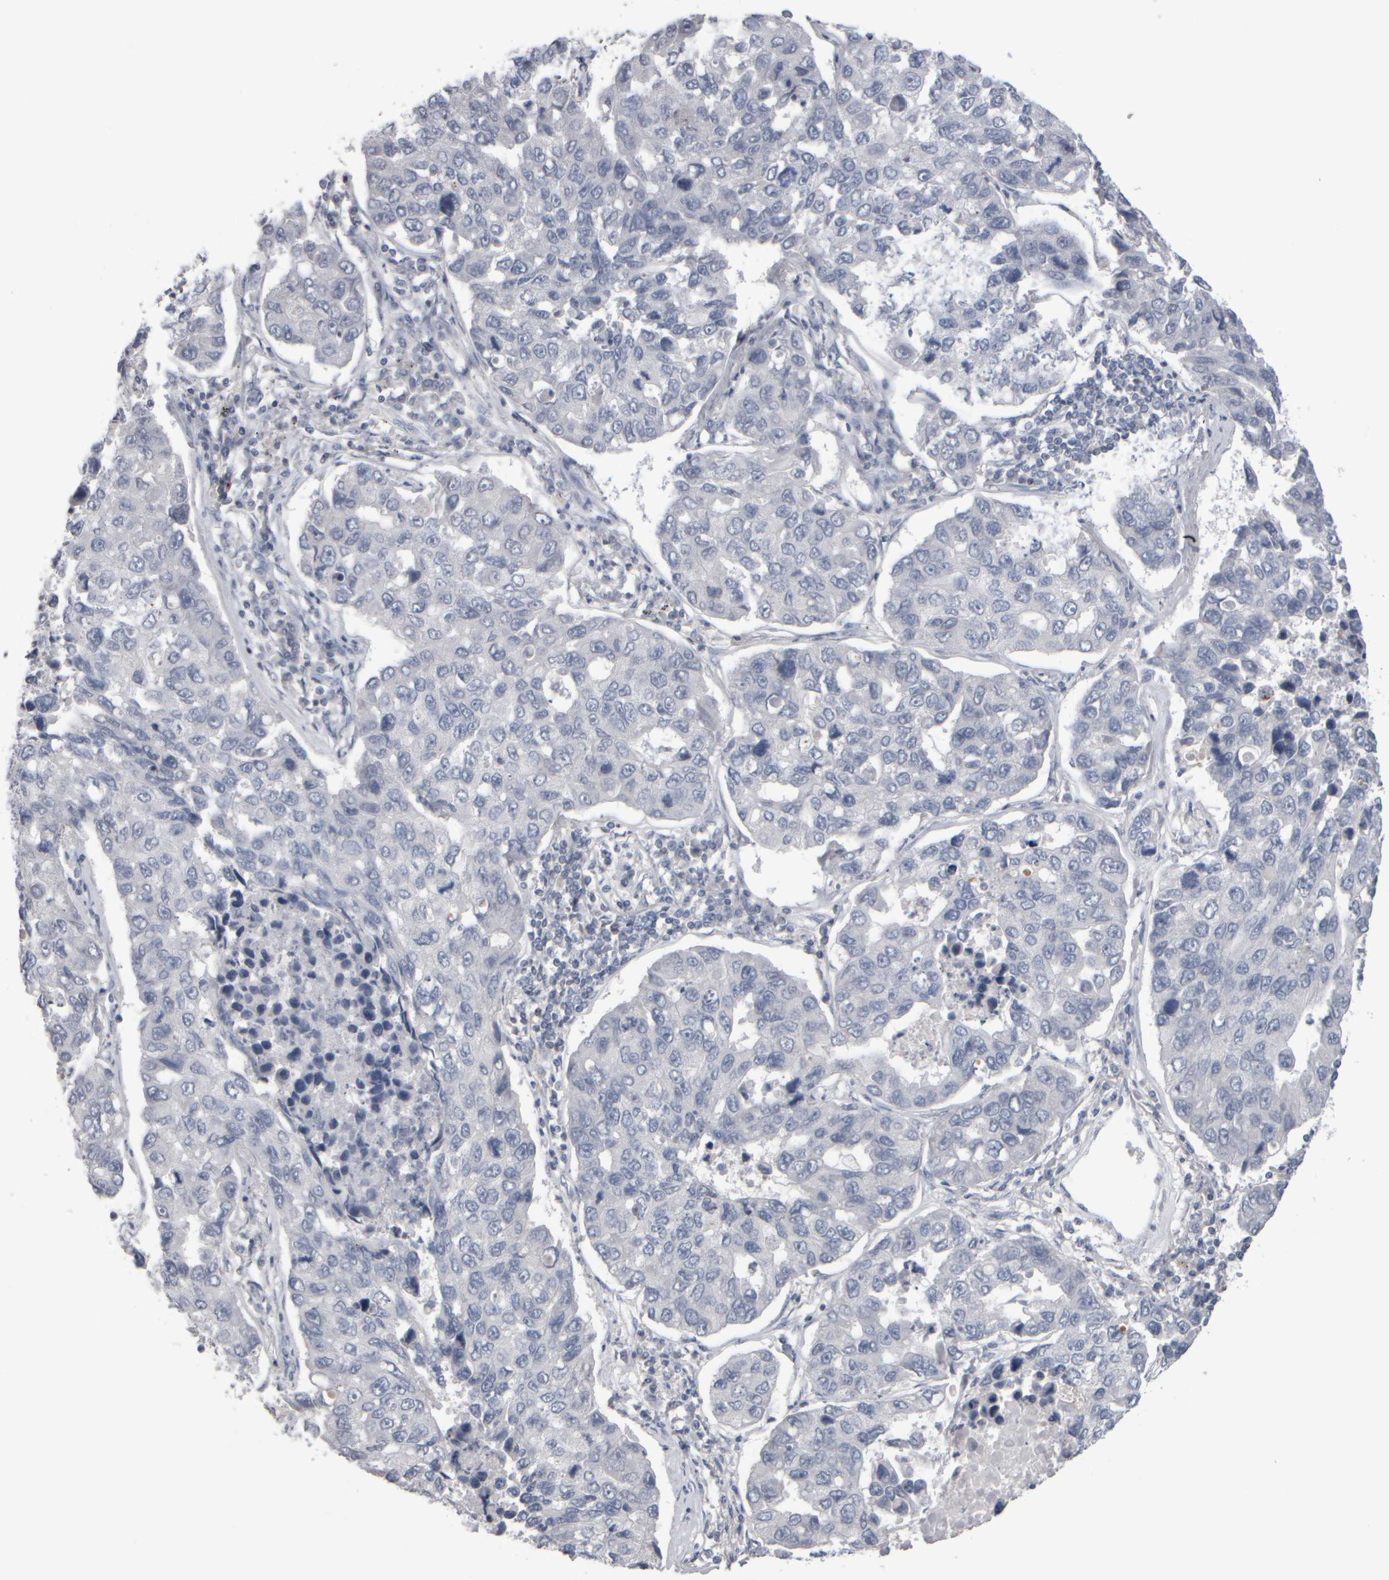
{"staining": {"intensity": "negative", "quantity": "none", "location": "none"}, "tissue": "lung cancer", "cell_type": "Tumor cells", "image_type": "cancer", "snomed": [{"axis": "morphology", "description": "Adenocarcinoma, NOS"}, {"axis": "topography", "description": "Lung"}], "caption": "IHC micrograph of neoplastic tissue: human lung adenocarcinoma stained with DAB (3,3'-diaminobenzidine) displays no significant protein expression in tumor cells.", "gene": "EPHX2", "patient": {"sex": "male", "age": 64}}